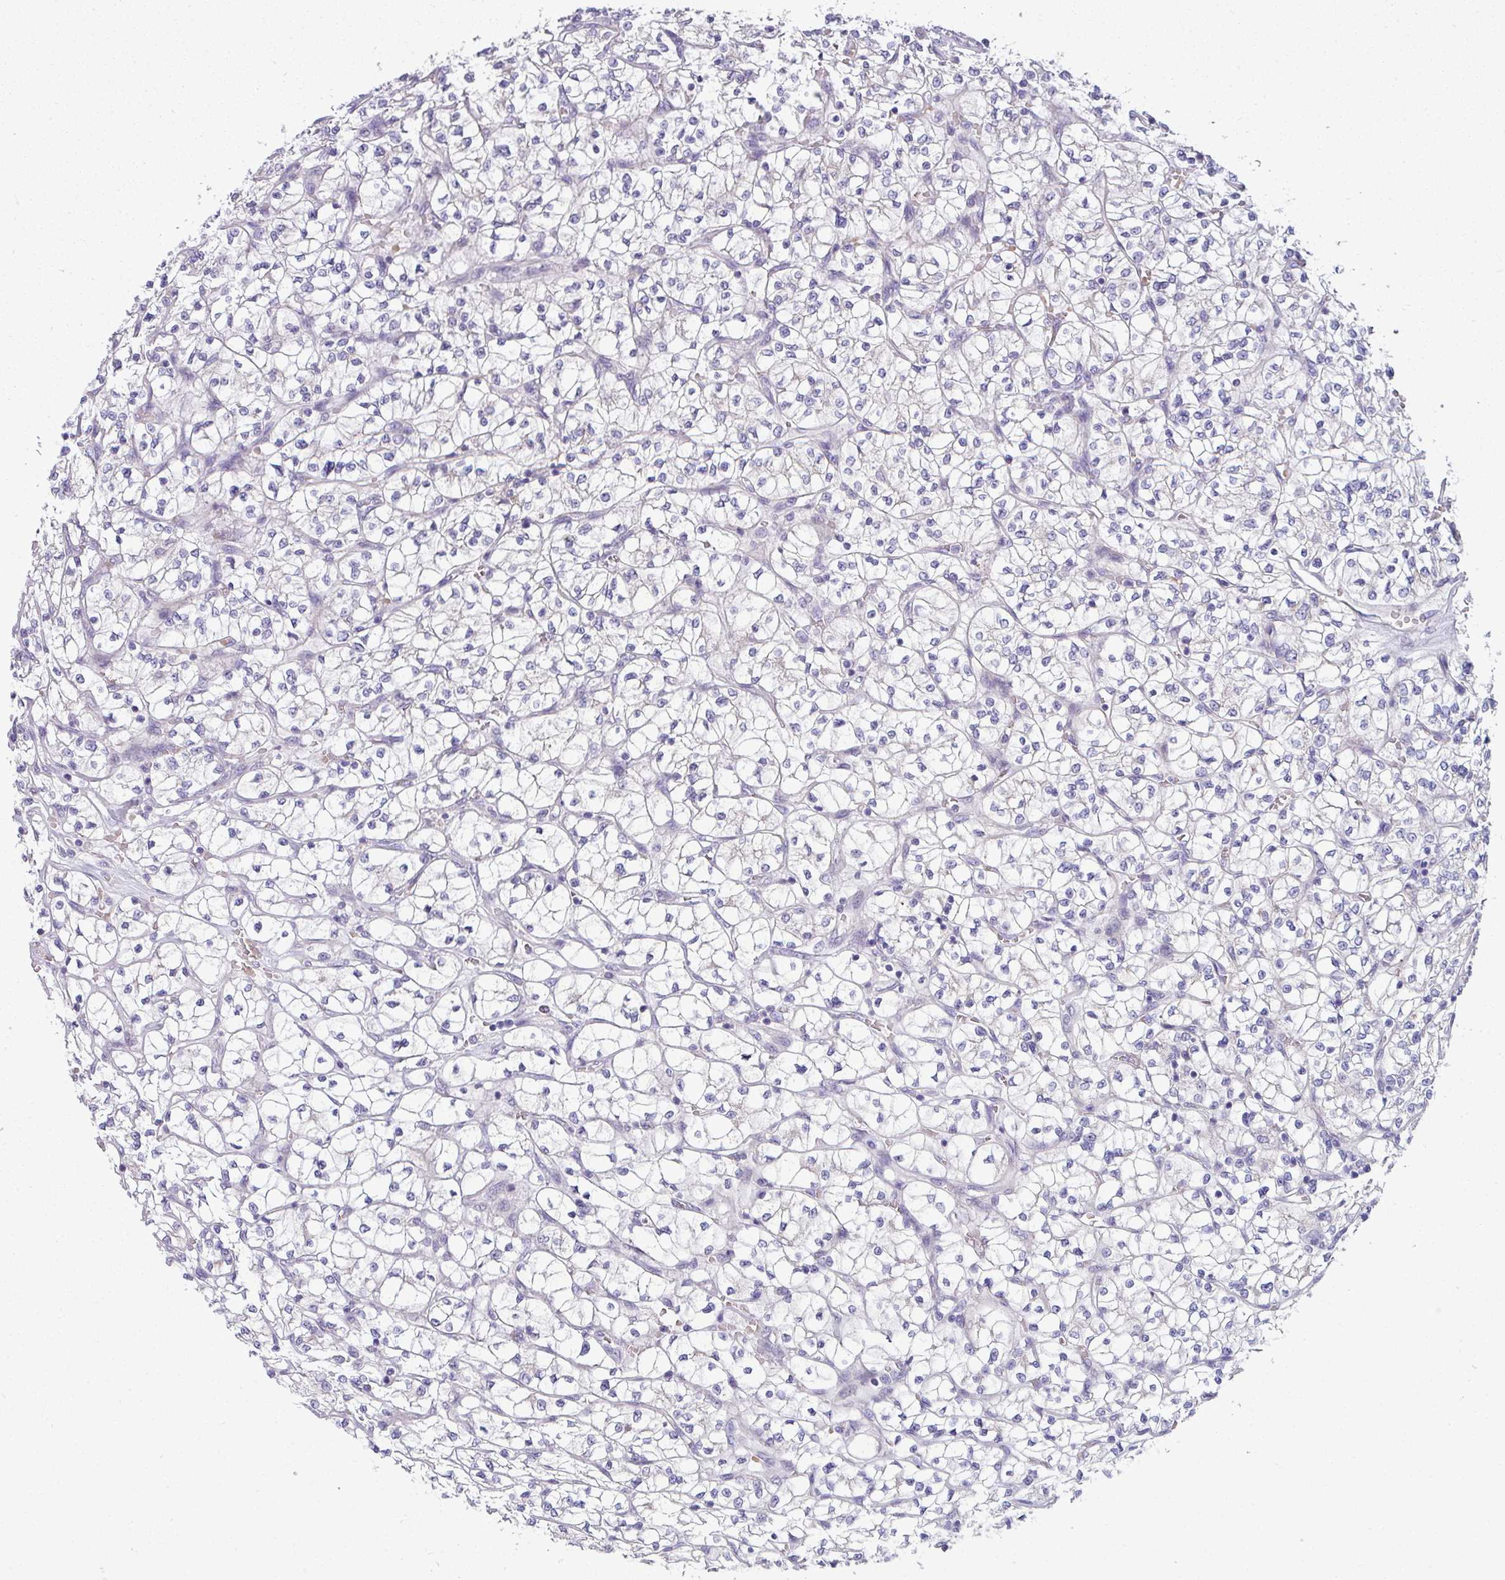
{"staining": {"intensity": "negative", "quantity": "none", "location": "none"}, "tissue": "renal cancer", "cell_type": "Tumor cells", "image_type": "cancer", "snomed": [{"axis": "morphology", "description": "Adenocarcinoma, NOS"}, {"axis": "topography", "description": "Kidney"}], "caption": "Immunohistochemistry image of adenocarcinoma (renal) stained for a protein (brown), which exhibits no expression in tumor cells.", "gene": "ACAP3", "patient": {"sex": "female", "age": 64}}